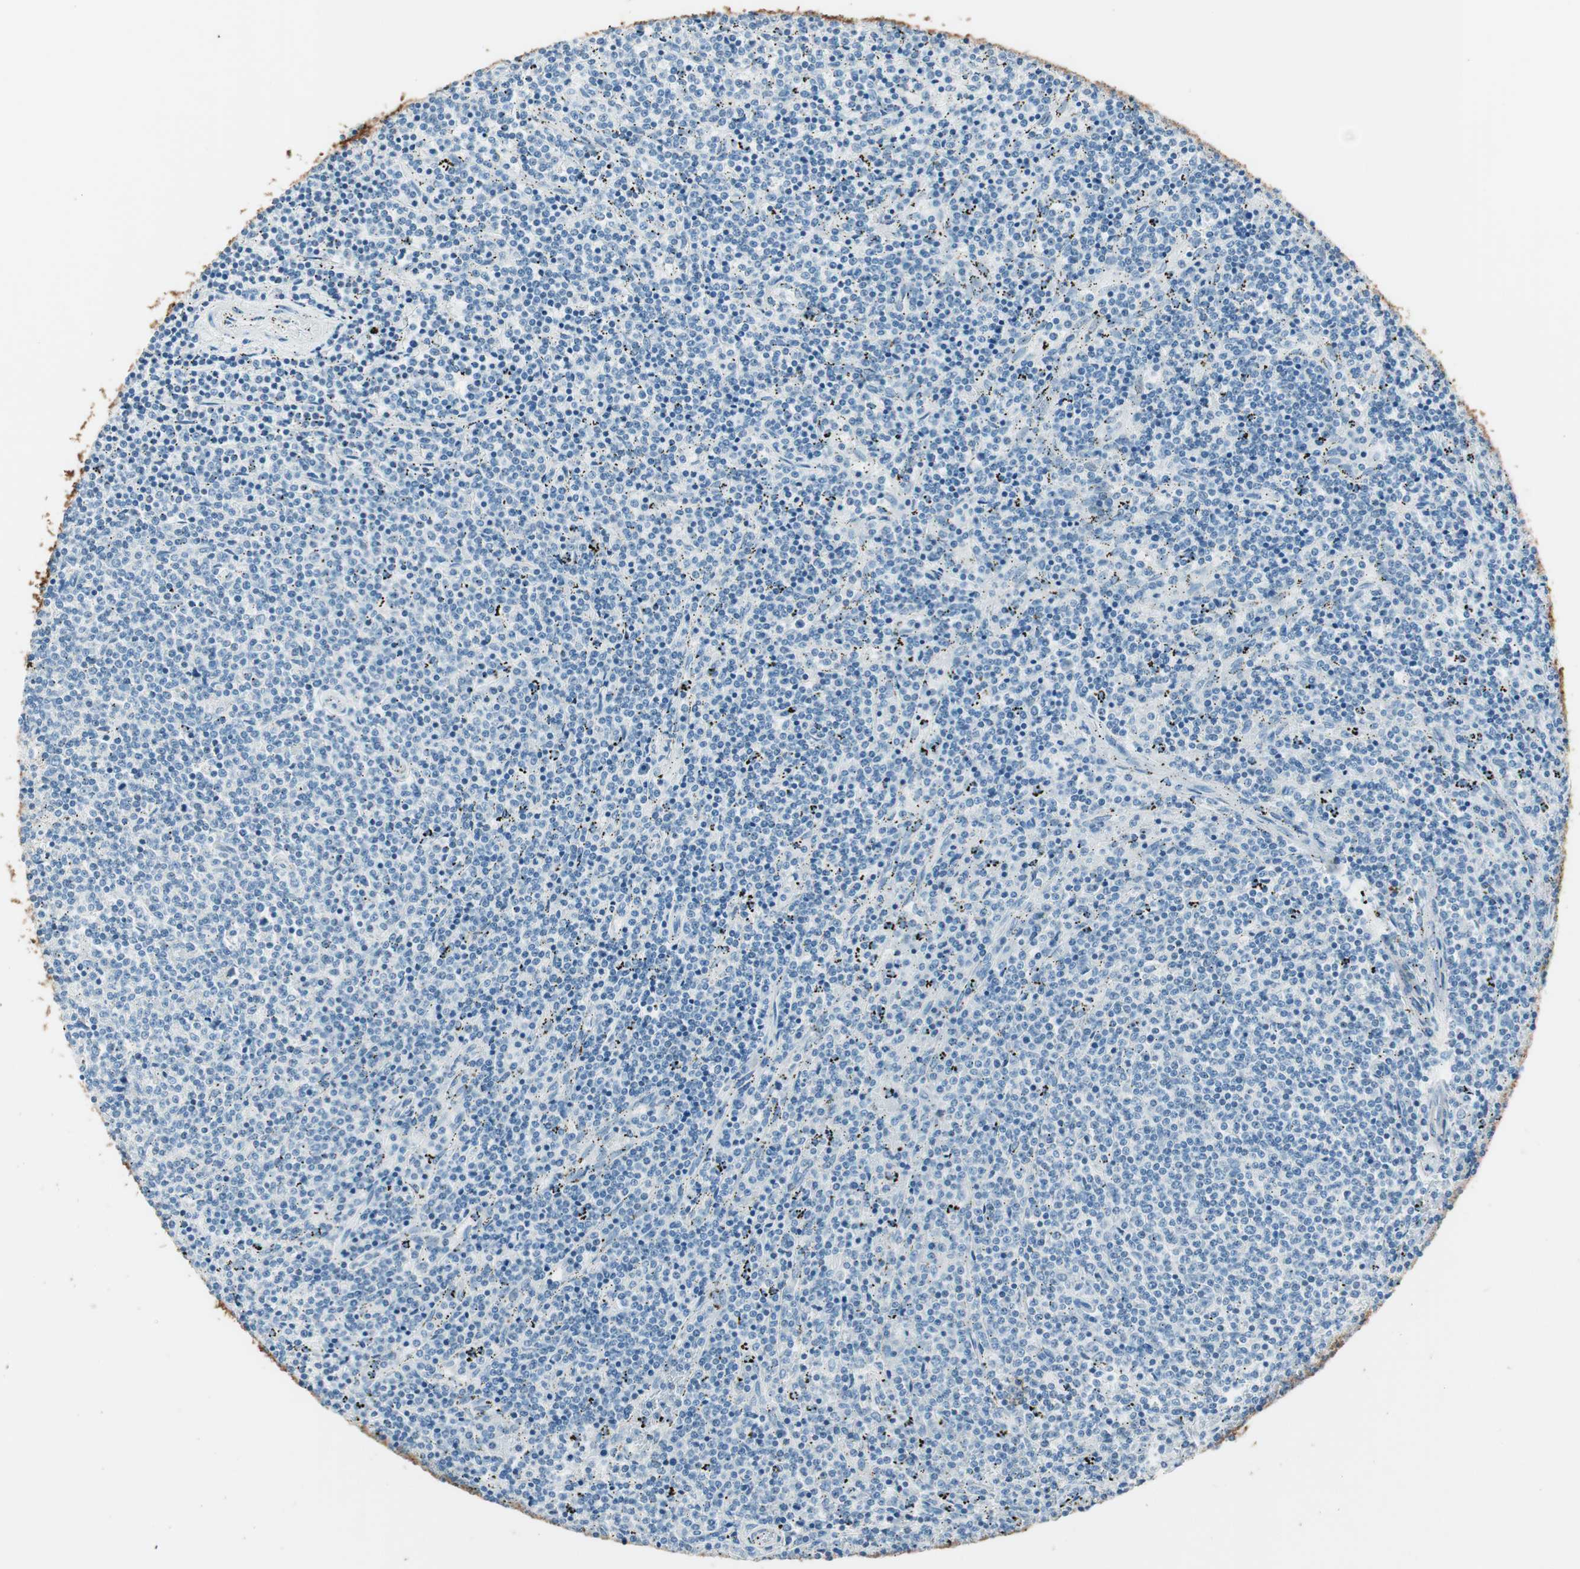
{"staining": {"intensity": "negative", "quantity": "none", "location": "none"}, "tissue": "lymphoma", "cell_type": "Tumor cells", "image_type": "cancer", "snomed": [{"axis": "morphology", "description": "Malignant lymphoma, non-Hodgkin's type, Low grade"}, {"axis": "topography", "description": "Spleen"}], "caption": "The immunohistochemistry photomicrograph has no significant expression in tumor cells of lymphoma tissue. Brightfield microscopy of IHC stained with DAB (brown) and hematoxylin (blue), captured at high magnification.", "gene": "GNAO1", "patient": {"sex": "female", "age": 50}}